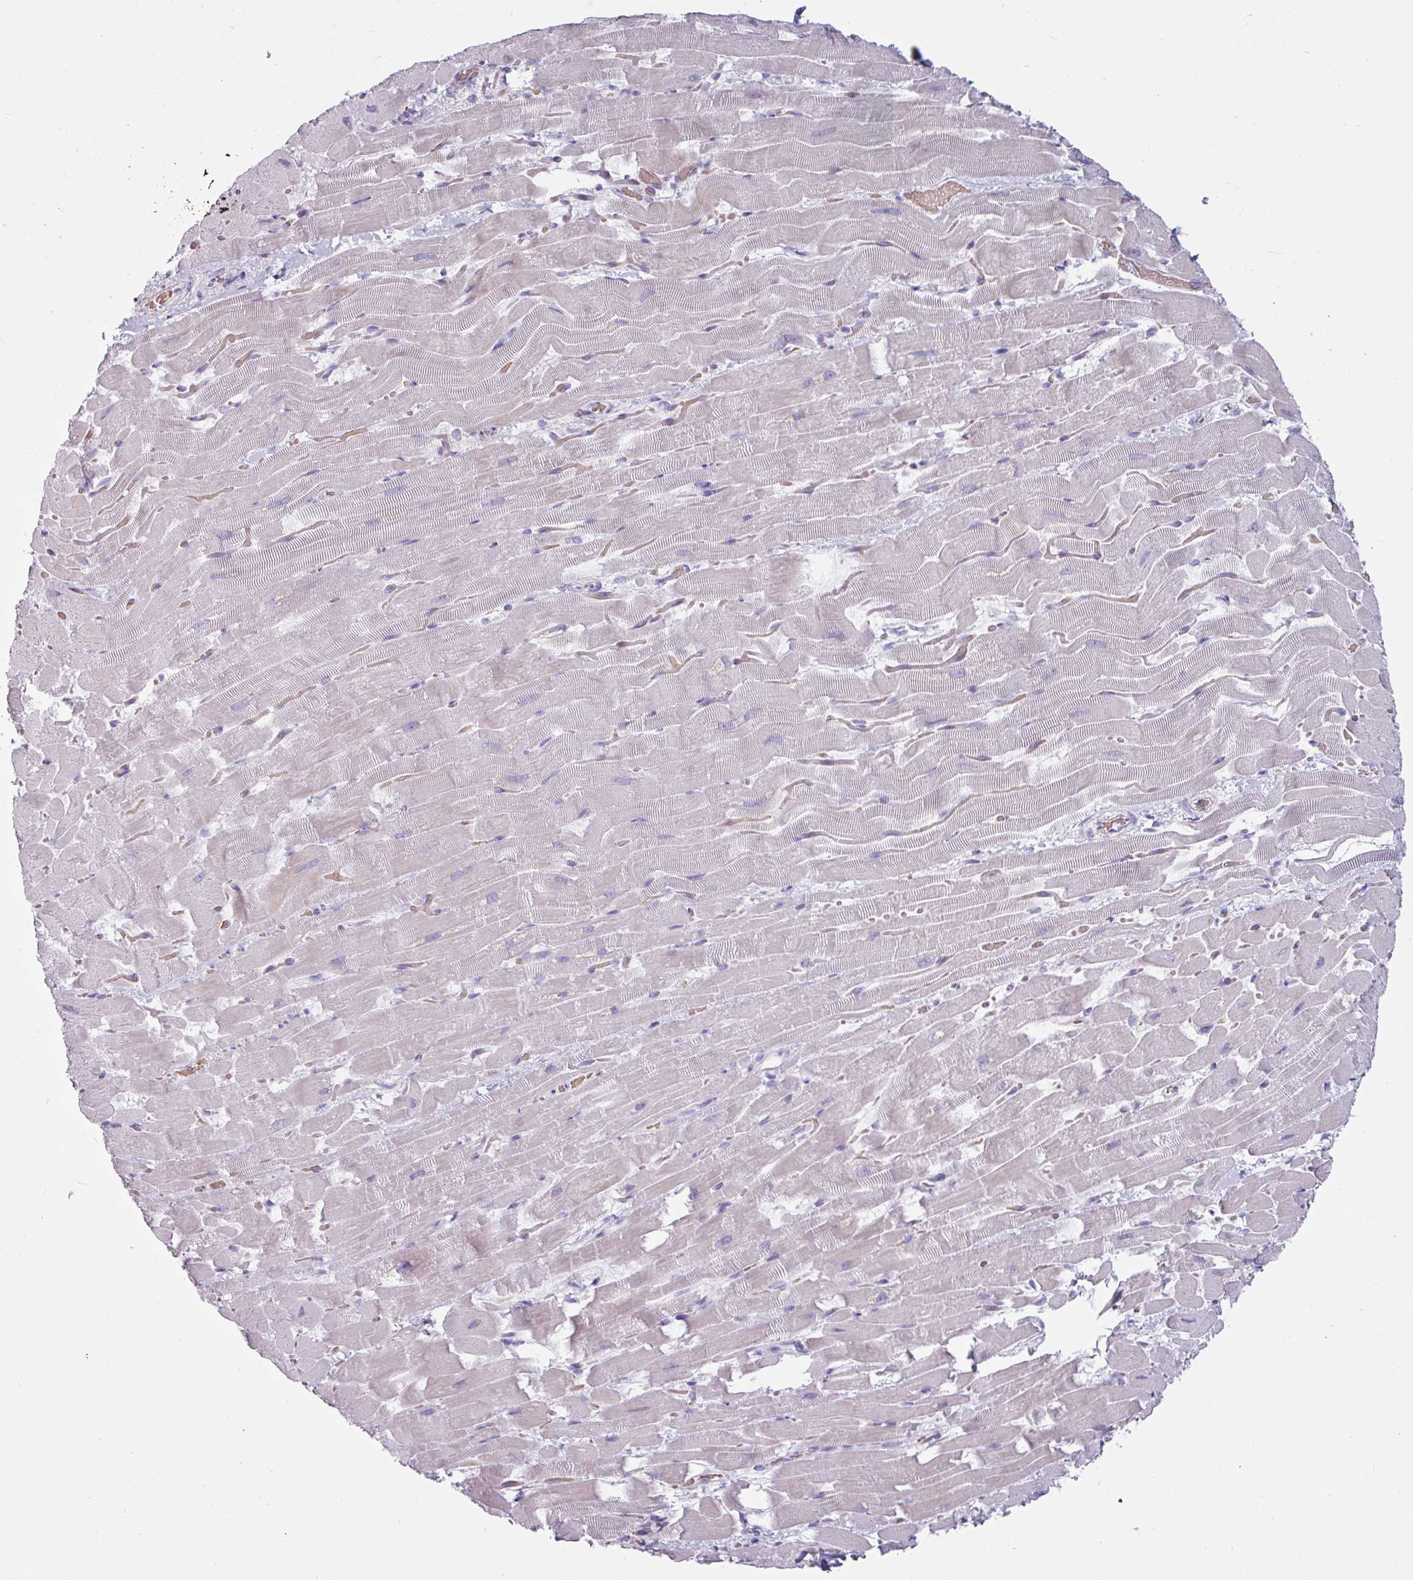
{"staining": {"intensity": "negative", "quantity": "none", "location": "none"}, "tissue": "heart muscle", "cell_type": "Cardiomyocytes", "image_type": "normal", "snomed": [{"axis": "morphology", "description": "Normal tissue, NOS"}, {"axis": "topography", "description": "Heart"}], "caption": "This is an immunohistochemistry (IHC) image of unremarkable human heart muscle. There is no staining in cardiomyocytes.", "gene": "CLCA1", "patient": {"sex": "male", "age": 37}}